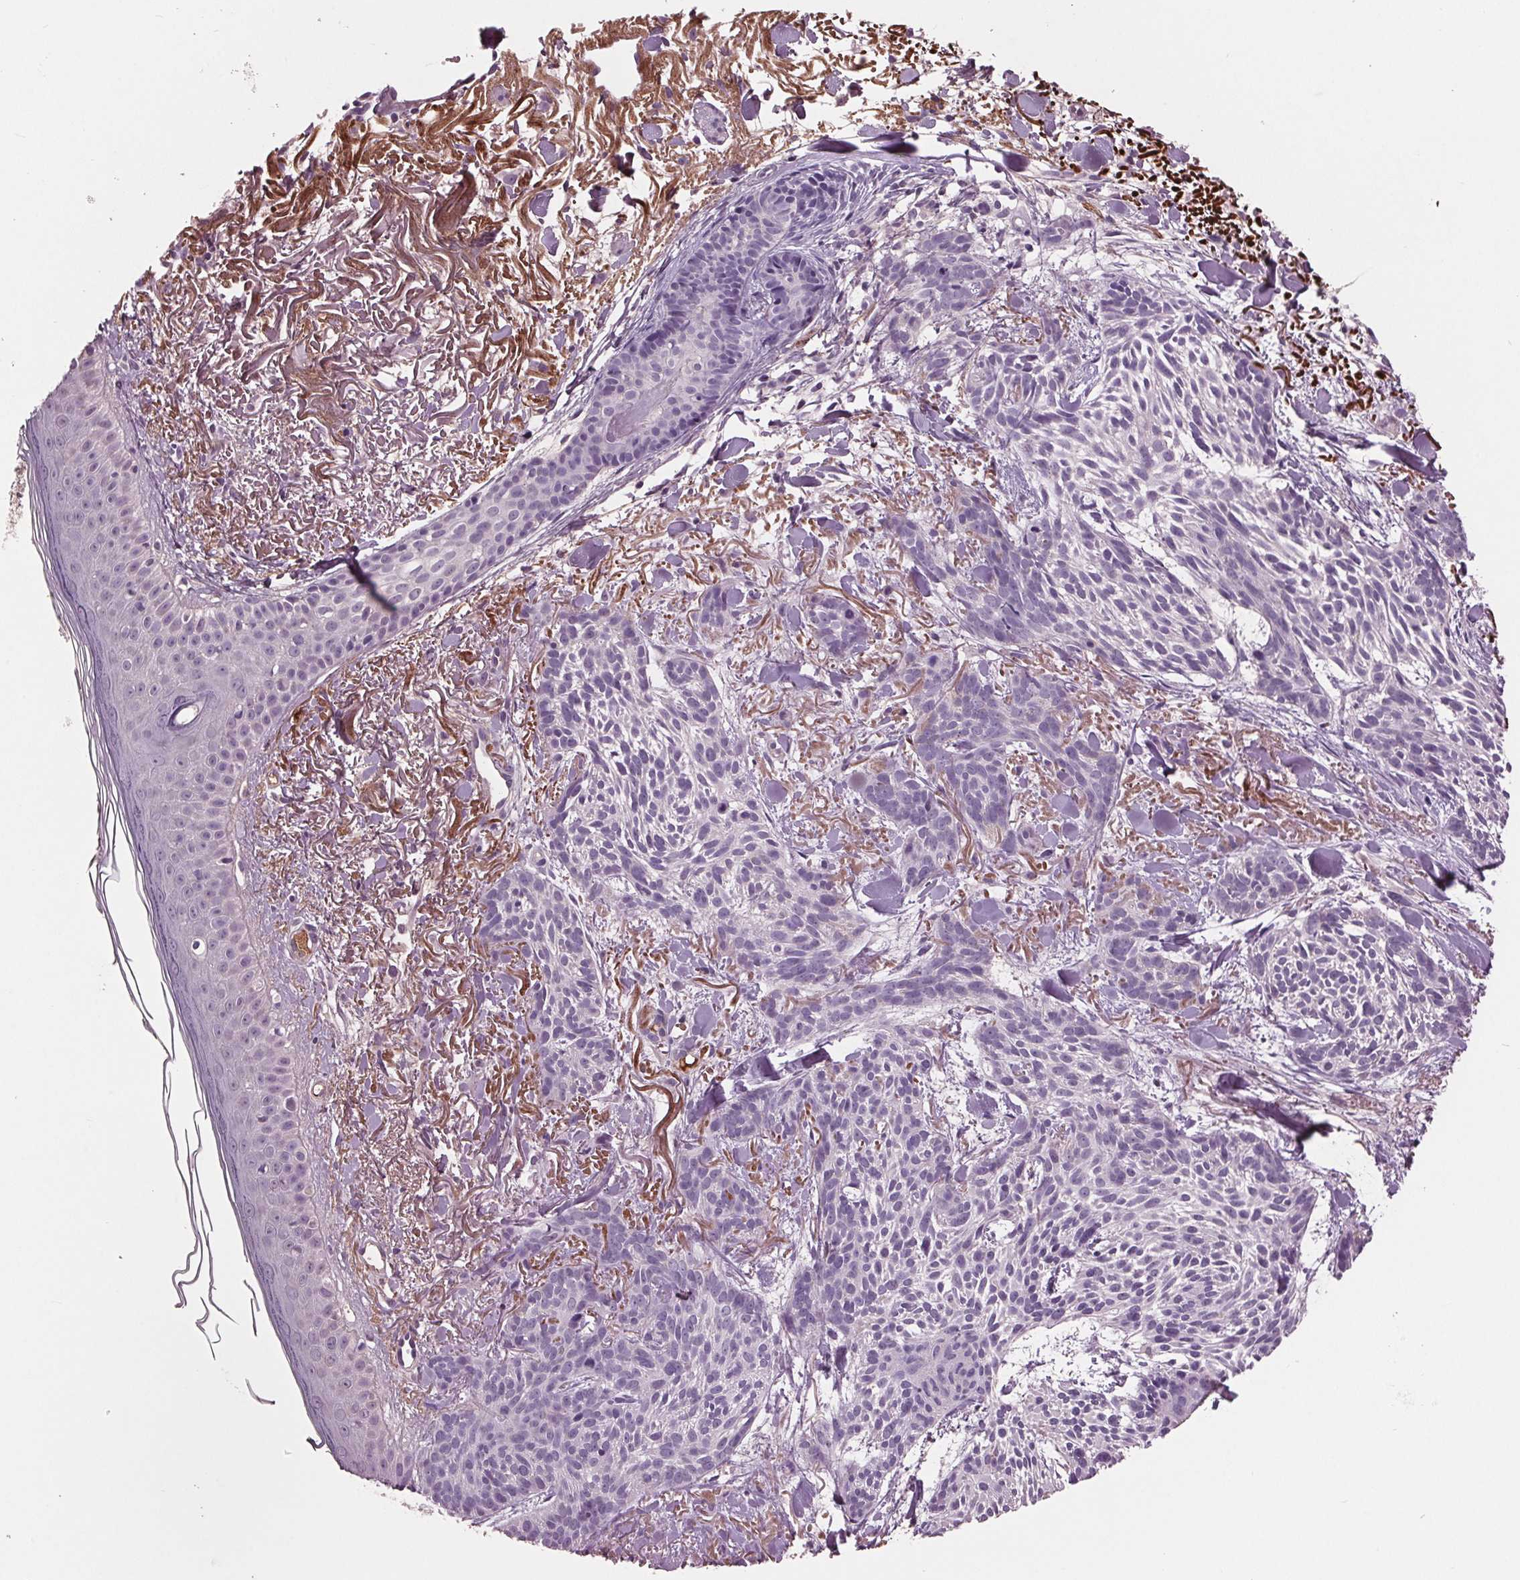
{"staining": {"intensity": "negative", "quantity": "none", "location": "none"}, "tissue": "skin cancer", "cell_type": "Tumor cells", "image_type": "cancer", "snomed": [{"axis": "morphology", "description": "Basal cell carcinoma"}, {"axis": "topography", "description": "Skin"}], "caption": "Immunohistochemical staining of human basal cell carcinoma (skin) shows no significant staining in tumor cells. Nuclei are stained in blue.", "gene": "C6", "patient": {"sex": "female", "age": 78}}